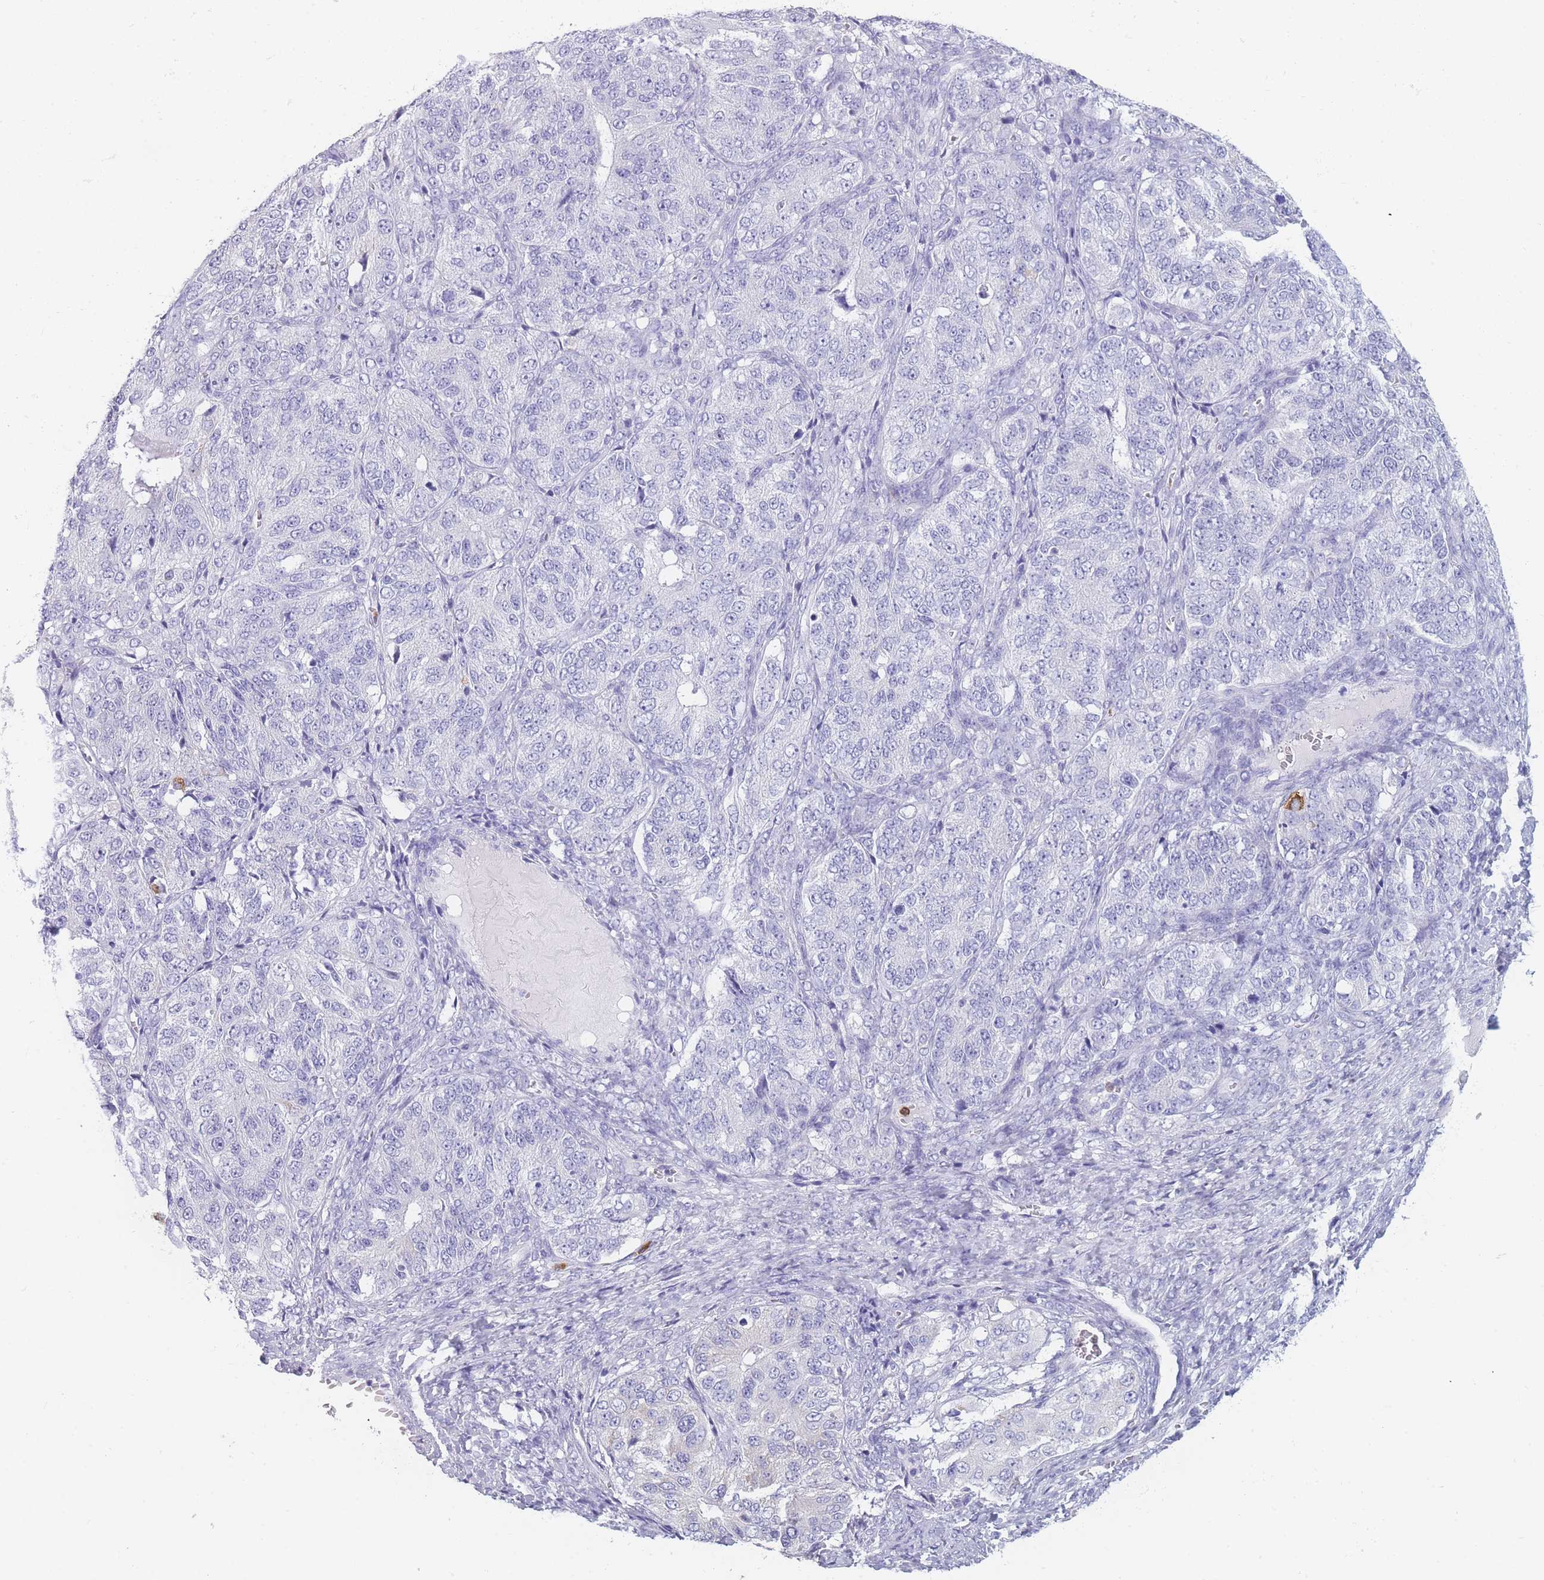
{"staining": {"intensity": "negative", "quantity": "none", "location": "none"}, "tissue": "ovarian cancer", "cell_type": "Tumor cells", "image_type": "cancer", "snomed": [{"axis": "morphology", "description": "Carcinoma, endometroid"}, {"axis": "topography", "description": "Ovary"}], "caption": "IHC histopathology image of neoplastic tissue: human ovarian cancer stained with DAB (3,3'-diaminobenzidine) reveals no significant protein expression in tumor cells.", "gene": "ZNF627", "patient": {"sex": "female", "age": 51}}